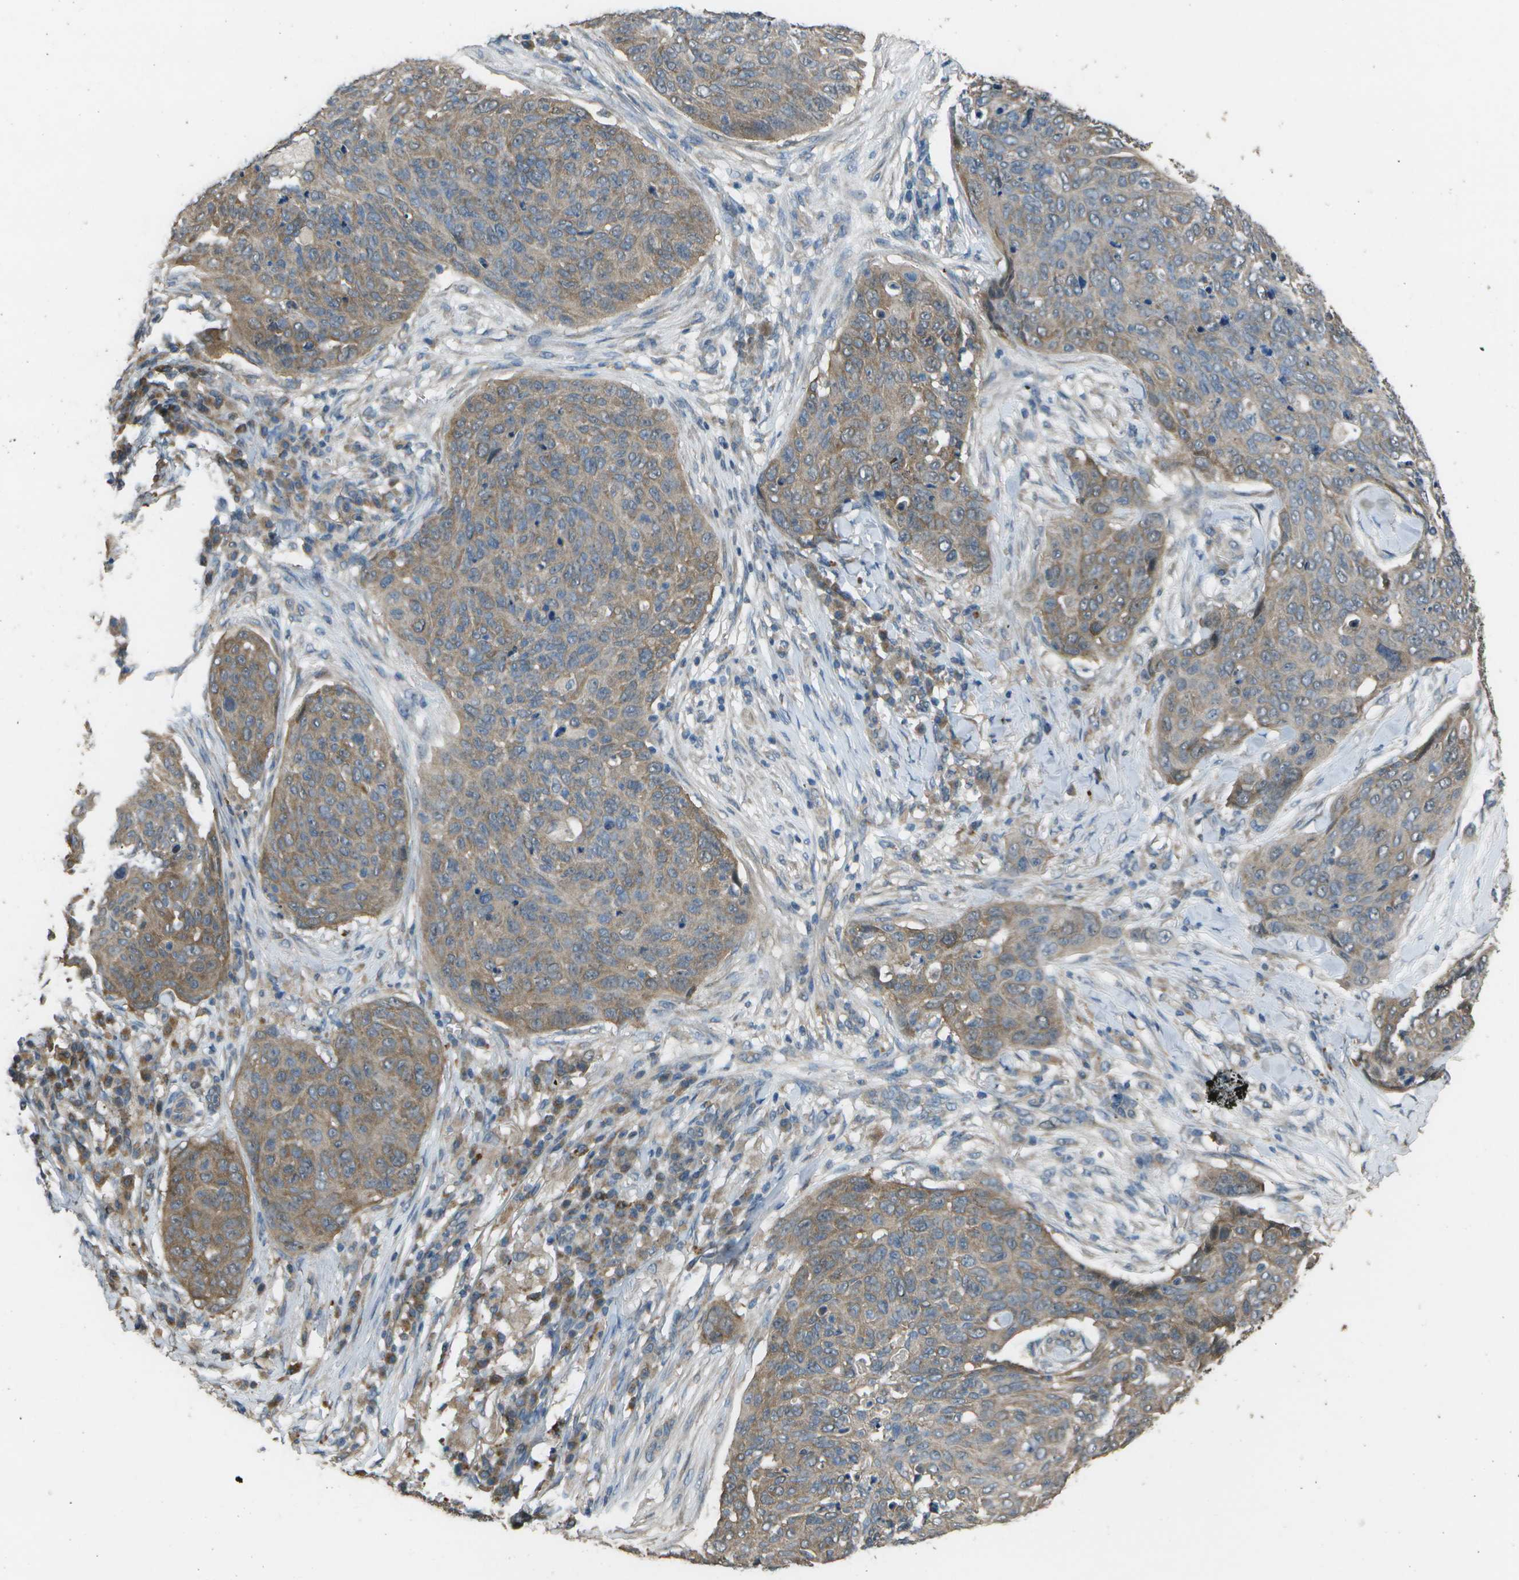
{"staining": {"intensity": "weak", "quantity": "25%-75%", "location": "cytoplasmic/membranous"}, "tissue": "skin cancer", "cell_type": "Tumor cells", "image_type": "cancer", "snomed": [{"axis": "morphology", "description": "Squamous cell carcinoma in situ, NOS"}, {"axis": "morphology", "description": "Squamous cell carcinoma, NOS"}, {"axis": "topography", "description": "Skin"}], "caption": "Protein analysis of skin squamous cell carcinoma in situ tissue shows weak cytoplasmic/membranous expression in about 25%-75% of tumor cells. (IHC, brightfield microscopy, high magnification).", "gene": "CLNS1A", "patient": {"sex": "male", "age": 93}}